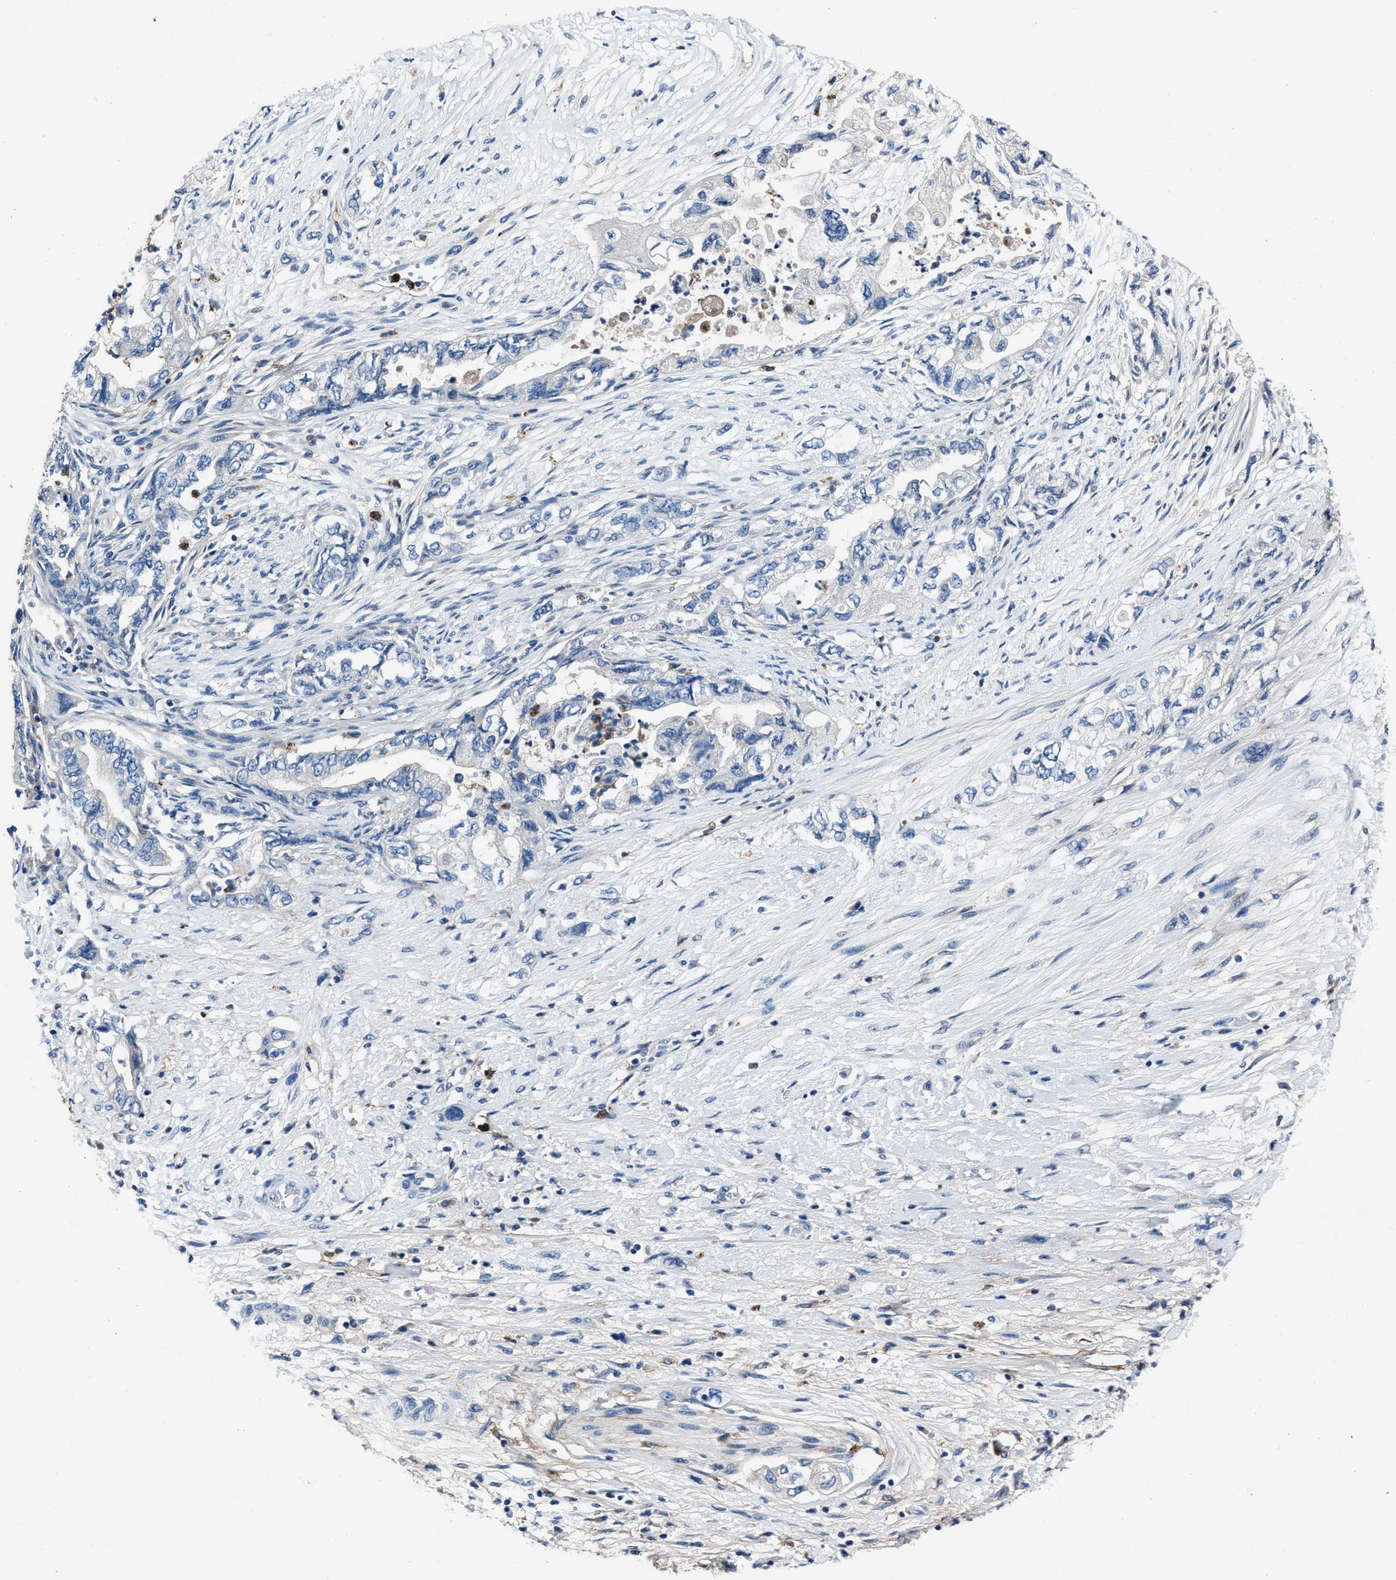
{"staining": {"intensity": "negative", "quantity": "none", "location": "none"}, "tissue": "pancreatic cancer", "cell_type": "Tumor cells", "image_type": "cancer", "snomed": [{"axis": "morphology", "description": "Adenocarcinoma, NOS"}, {"axis": "topography", "description": "Pancreas"}], "caption": "Micrograph shows no protein staining in tumor cells of adenocarcinoma (pancreatic) tissue.", "gene": "FGL2", "patient": {"sex": "female", "age": 73}}